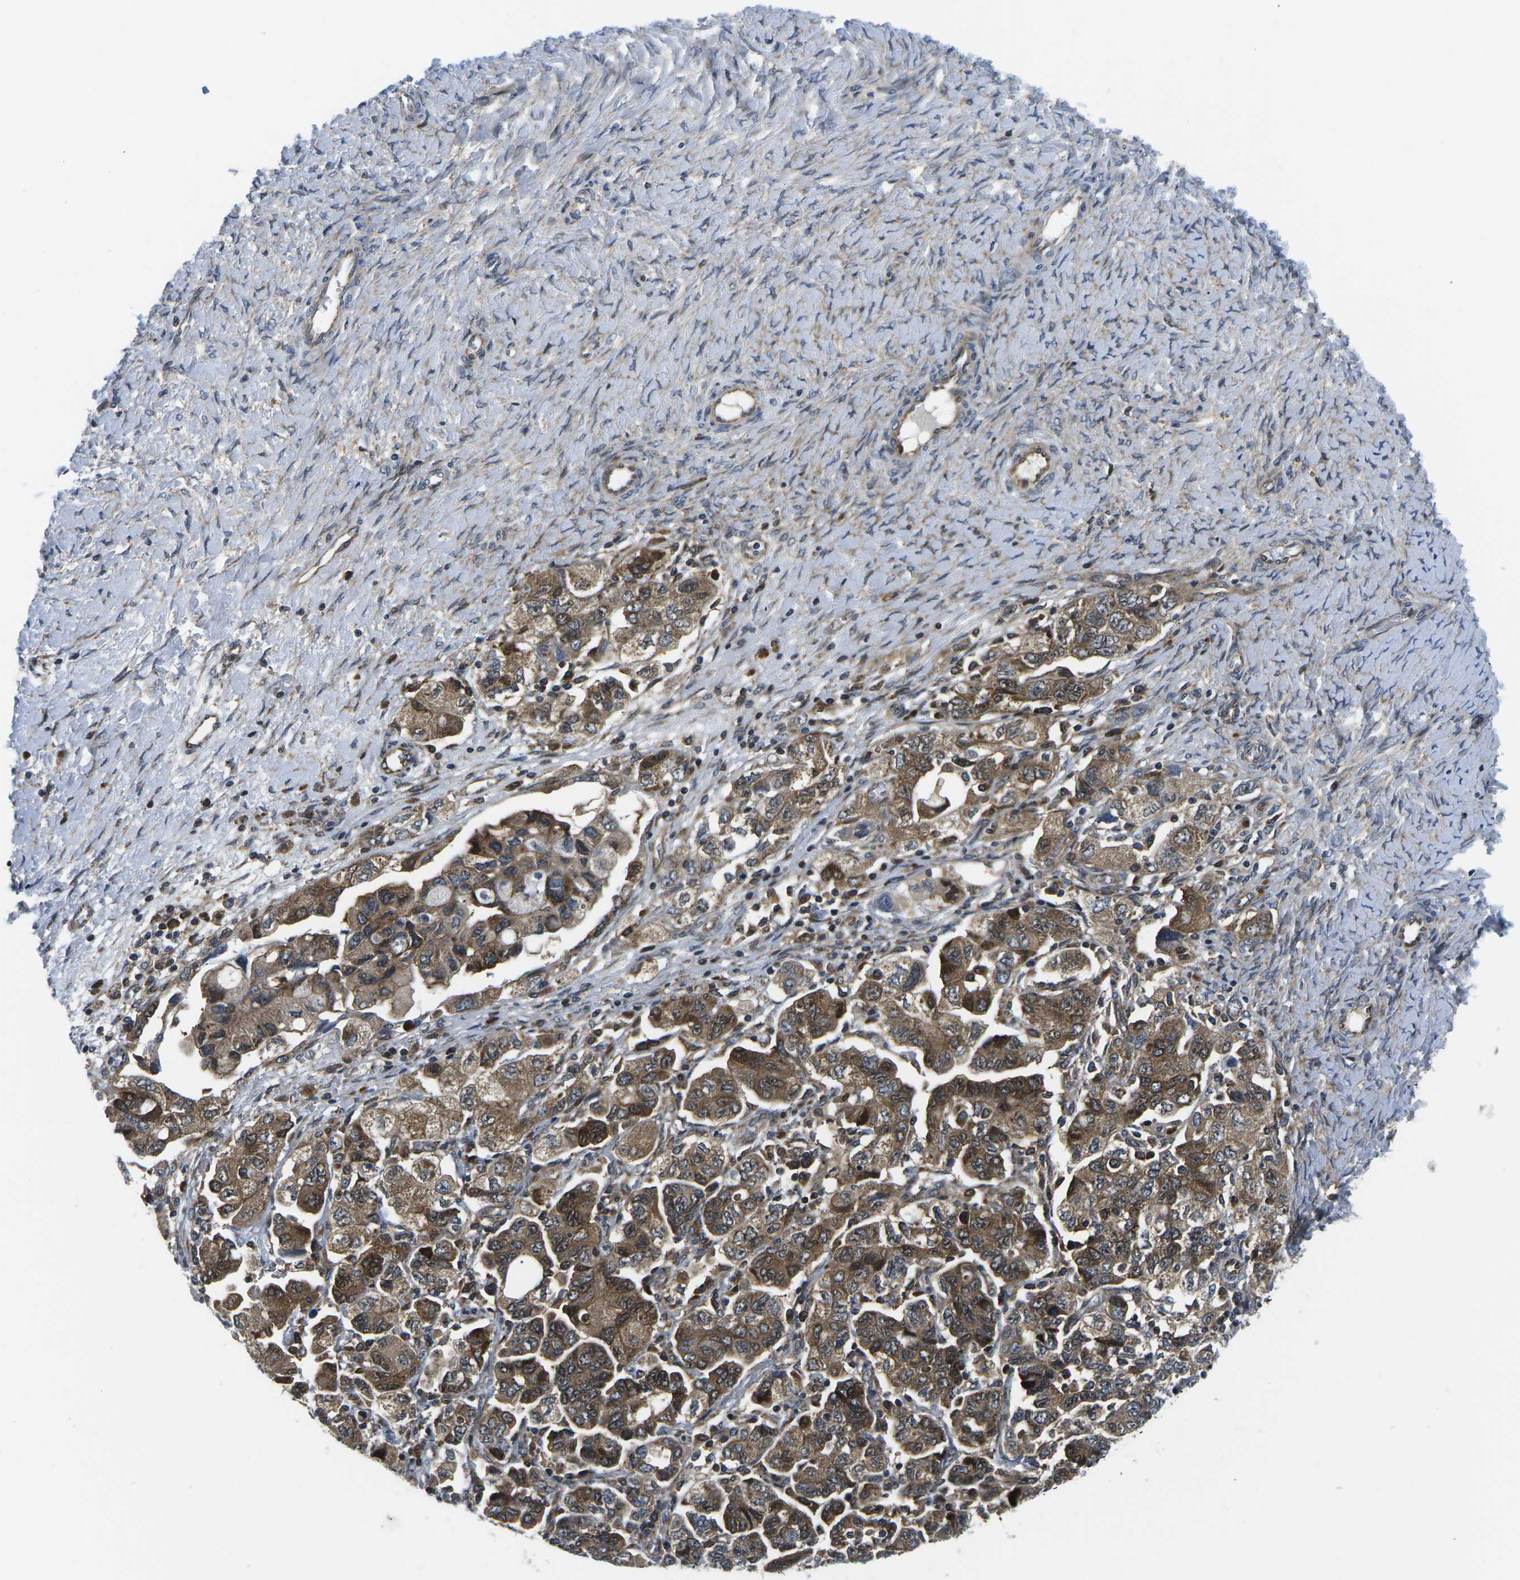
{"staining": {"intensity": "moderate", "quantity": ">75%", "location": "cytoplasmic/membranous"}, "tissue": "ovarian cancer", "cell_type": "Tumor cells", "image_type": "cancer", "snomed": [{"axis": "morphology", "description": "Carcinoma, NOS"}, {"axis": "morphology", "description": "Cystadenocarcinoma, serous, NOS"}, {"axis": "topography", "description": "Ovary"}], "caption": "About >75% of tumor cells in human ovarian cancer (serous cystadenocarcinoma) show moderate cytoplasmic/membranous protein staining as visualized by brown immunohistochemical staining.", "gene": "EIF4E", "patient": {"sex": "female", "age": 69}}